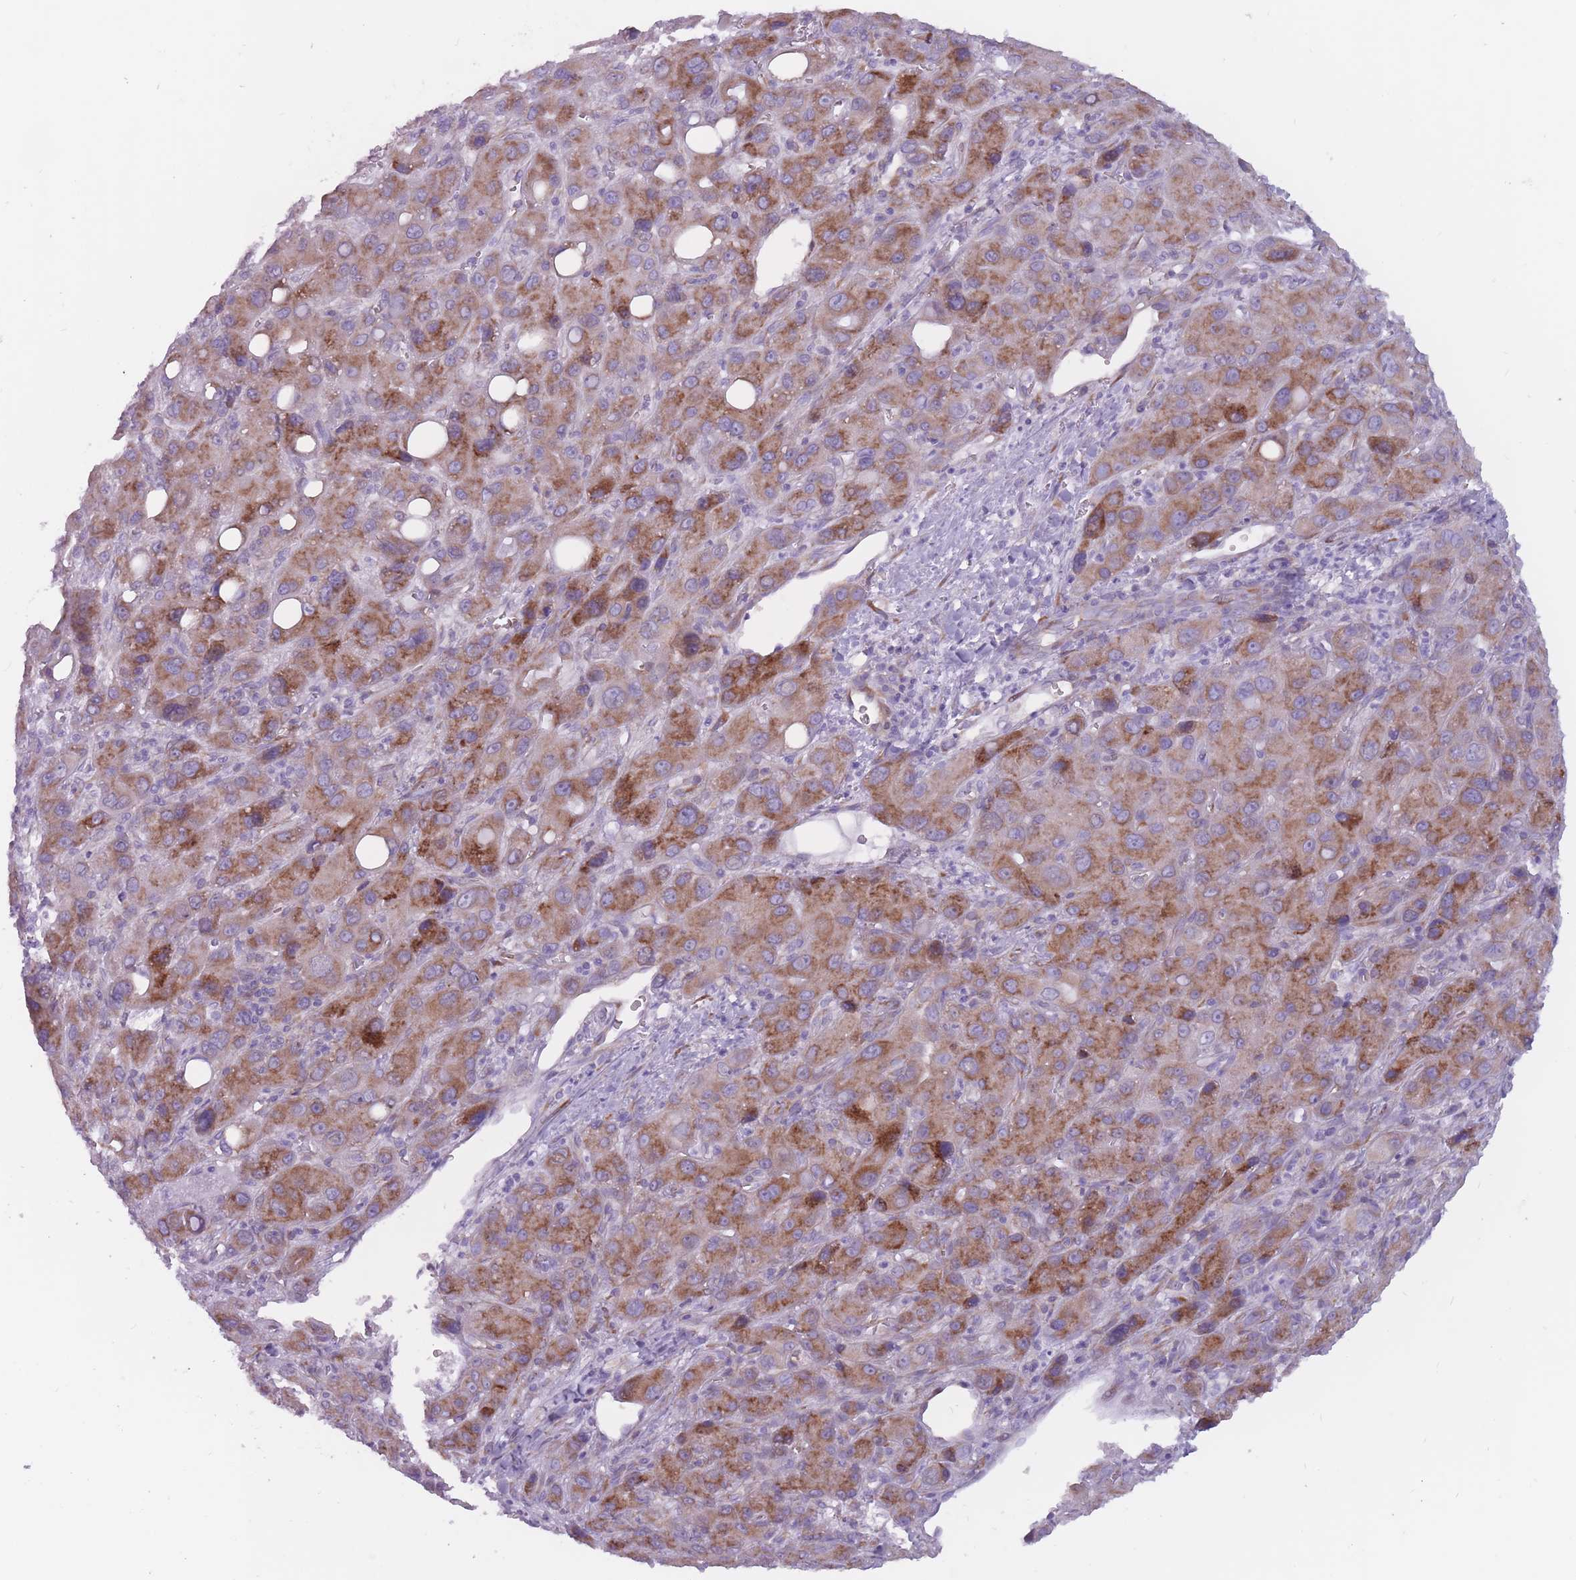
{"staining": {"intensity": "strong", "quantity": ">75%", "location": "cytoplasmic/membranous"}, "tissue": "liver cancer", "cell_type": "Tumor cells", "image_type": "cancer", "snomed": [{"axis": "morphology", "description": "Carcinoma, Hepatocellular, NOS"}, {"axis": "topography", "description": "Liver"}], "caption": "A high-resolution histopathology image shows IHC staining of hepatocellular carcinoma (liver), which shows strong cytoplasmic/membranous positivity in approximately >75% of tumor cells. (DAB (3,3'-diaminobenzidine) IHC with brightfield microscopy, high magnification).", "gene": "RPL18", "patient": {"sex": "male", "age": 55}}